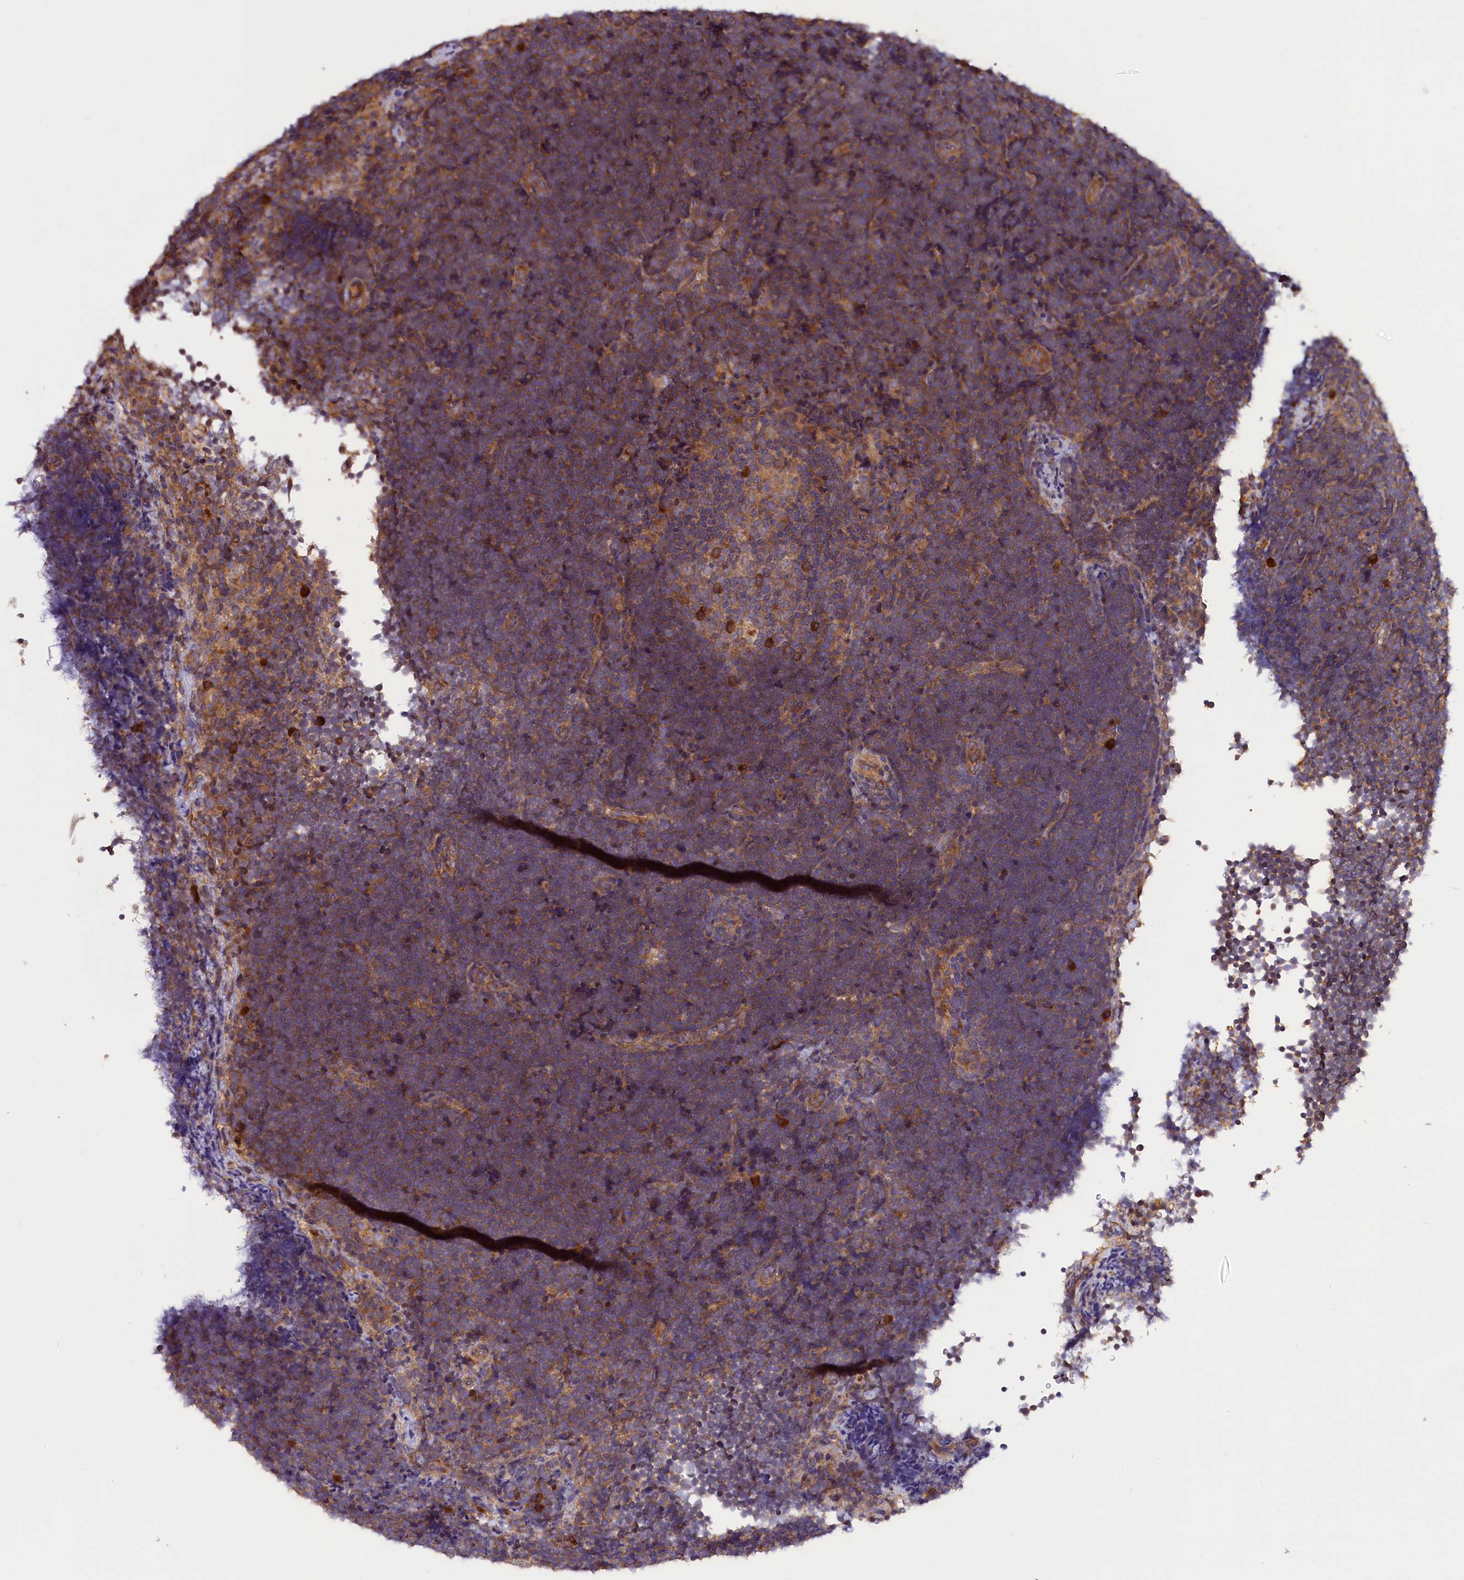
{"staining": {"intensity": "moderate", "quantity": ">75%", "location": "cytoplasmic/membranous"}, "tissue": "lymphoma", "cell_type": "Tumor cells", "image_type": "cancer", "snomed": [{"axis": "morphology", "description": "Malignant lymphoma, non-Hodgkin's type, High grade"}, {"axis": "topography", "description": "Lymph node"}], "caption": "DAB (3,3'-diaminobenzidine) immunohistochemical staining of human malignant lymphoma, non-Hodgkin's type (high-grade) shows moderate cytoplasmic/membranous protein positivity in about >75% of tumor cells.", "gene": "SETD6", "patient": {"sex": "male", "age": 13}}